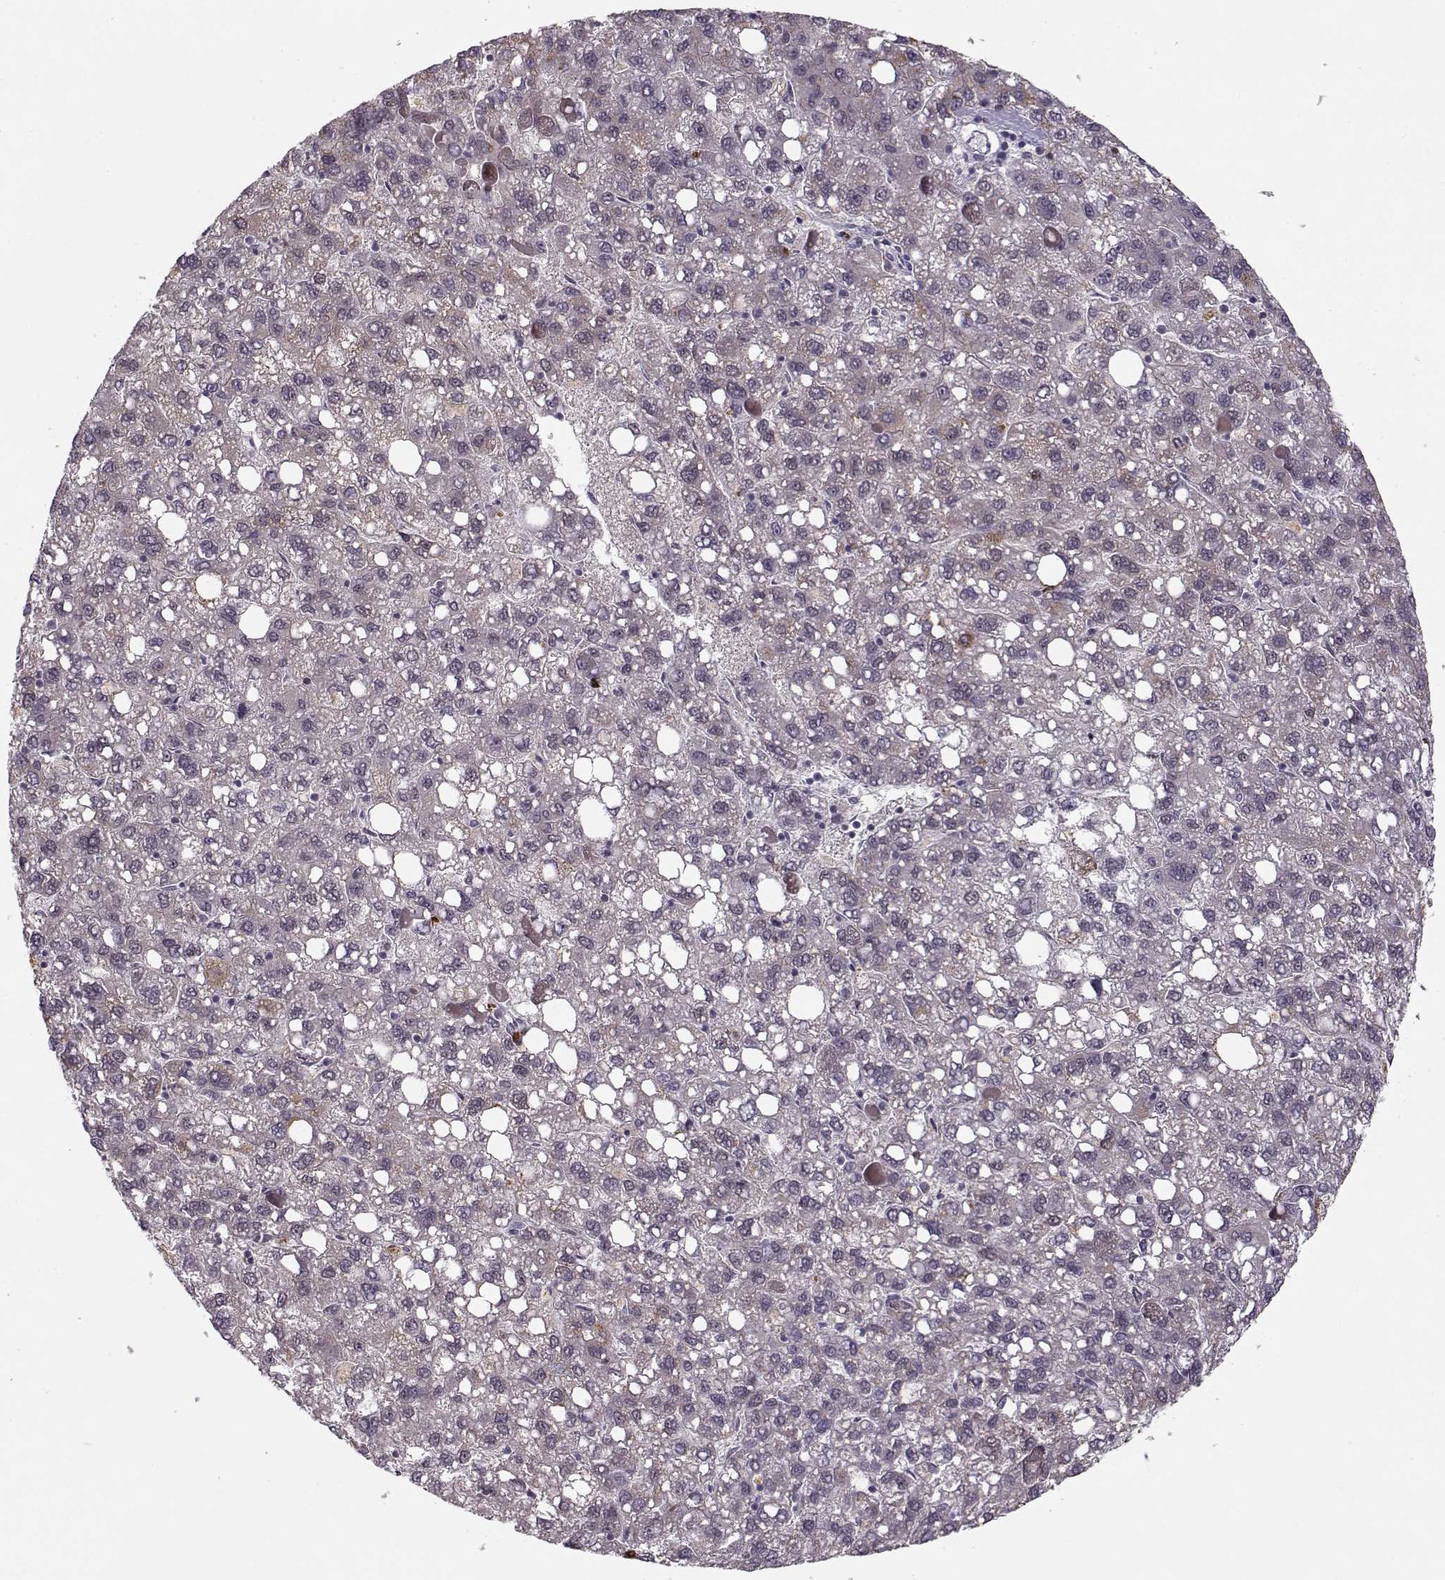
{"staining": {"intensity": "weak", "quantity": "<25%", "location": "cytoplasmic/membranous"}, "tissue": "liver cancer", "cell_type": "Tumor cells", "image_type": "cancer", "snomed": [{"axis": "morphology", "description": "Carcinoma, Hepatocellular, NOS"}, {"axis": "topography", "description": "Liver"}], "caption": "Immunohistochemistry (IHC) of liver cancer shows no staining in tumor cells. (Brightfield microscopy of DAB (3,3'-diaminobenzidine) immunohistochemistry at high magnification).", "gene": "DENND4B", "patient": {"sex": "female", "age": 82}}